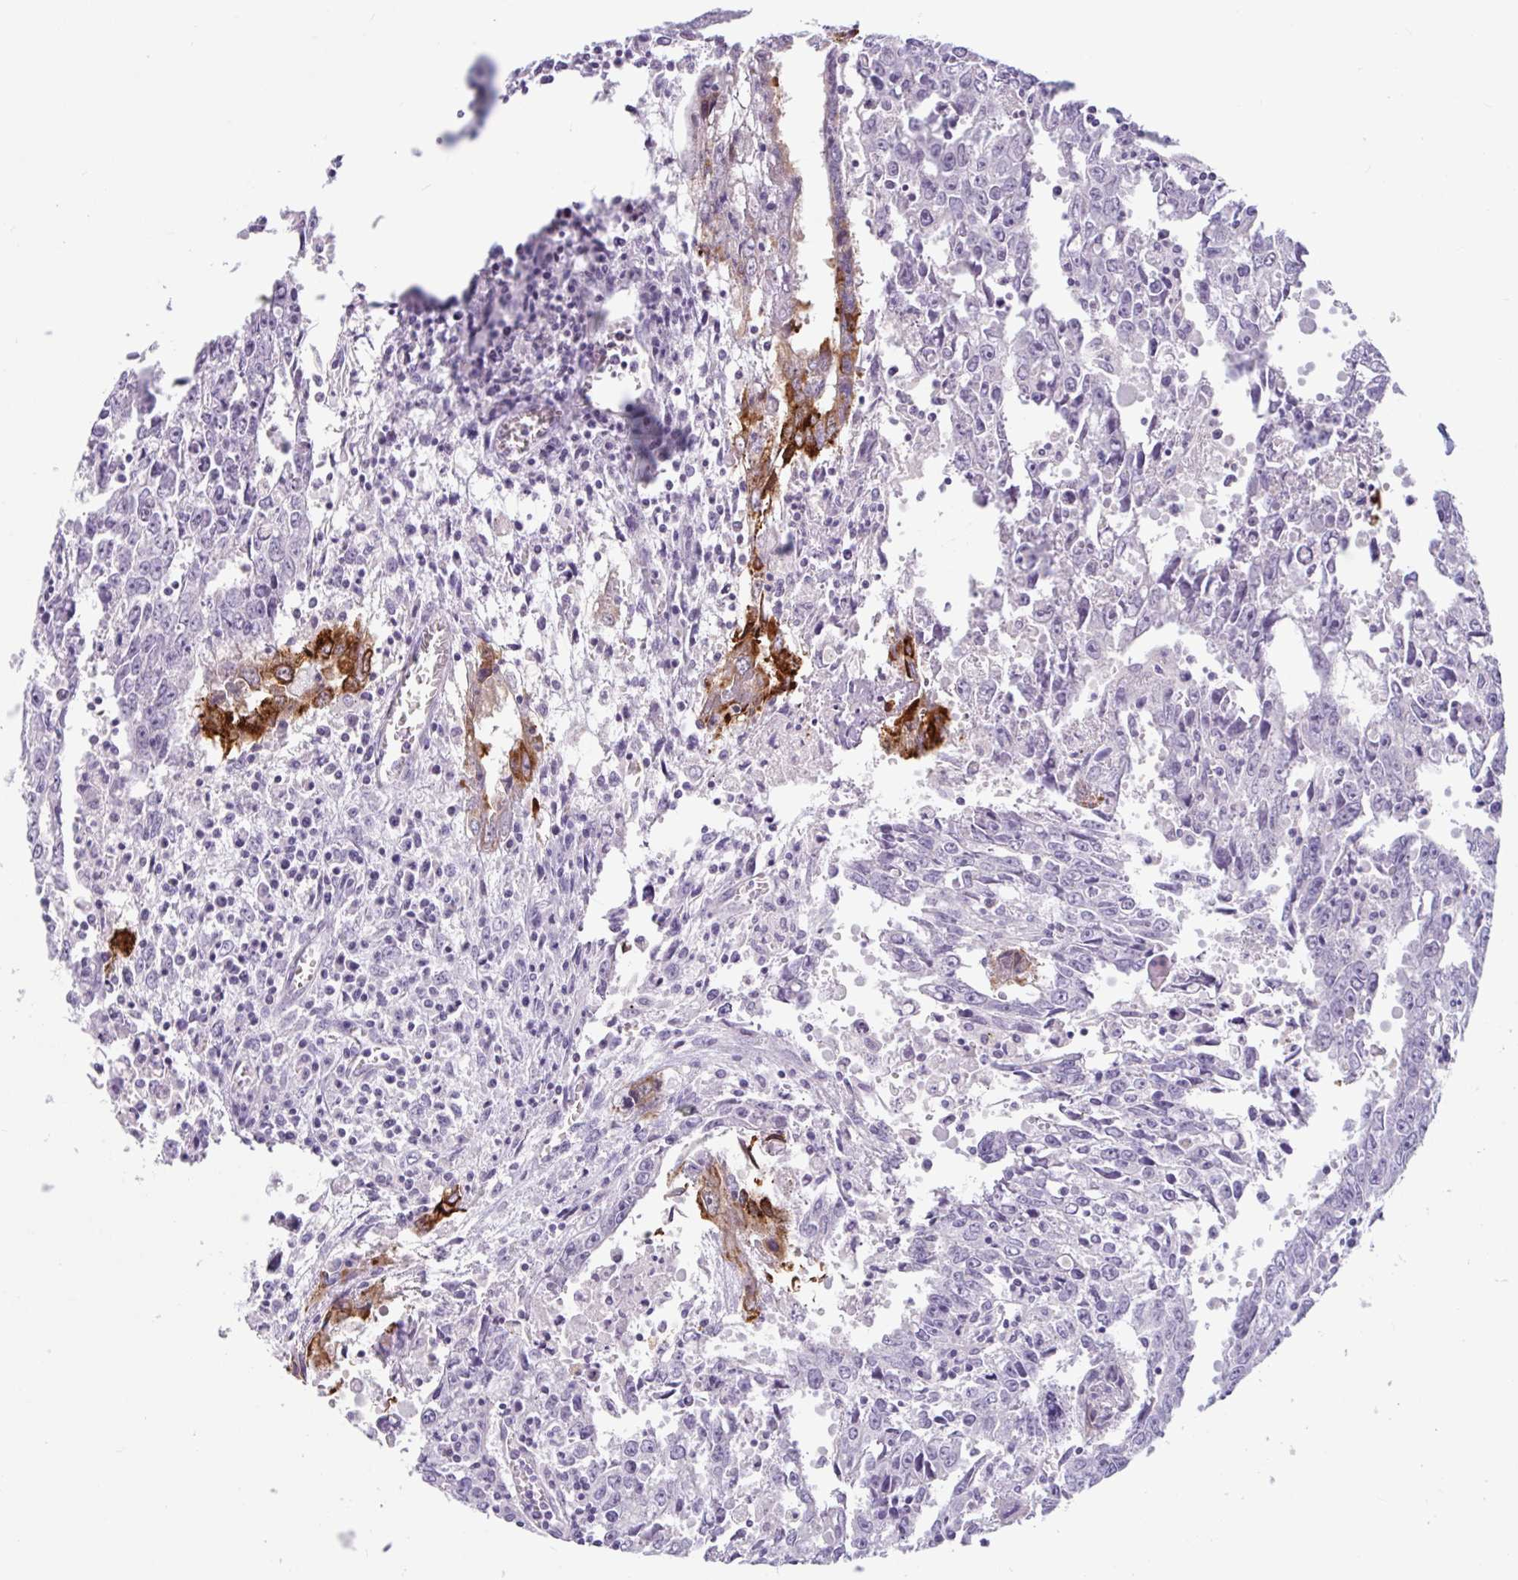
{"staining": {"intensity": "strong", "quantity": "<25%", "location": "cytoplasmic/membranous"}, "tissue": "testis cancer", "cell_type": "Tumor cells", "image_type": "cancer", "snomed": [{"axis": "morphology", "description": "Carcinoma, Embryonal, NOS"}, {"axis": "topography", "description": "Testis"}], "caption": "Strong cytoplasmic/membranous positivity for a protein is present in approximately <25% of tumor cells of embryonal carcinoma (testis) using immunohistochemistry (IHC).", "gene": "CTSE", "patient": {"sex": "male", "age": 22}}